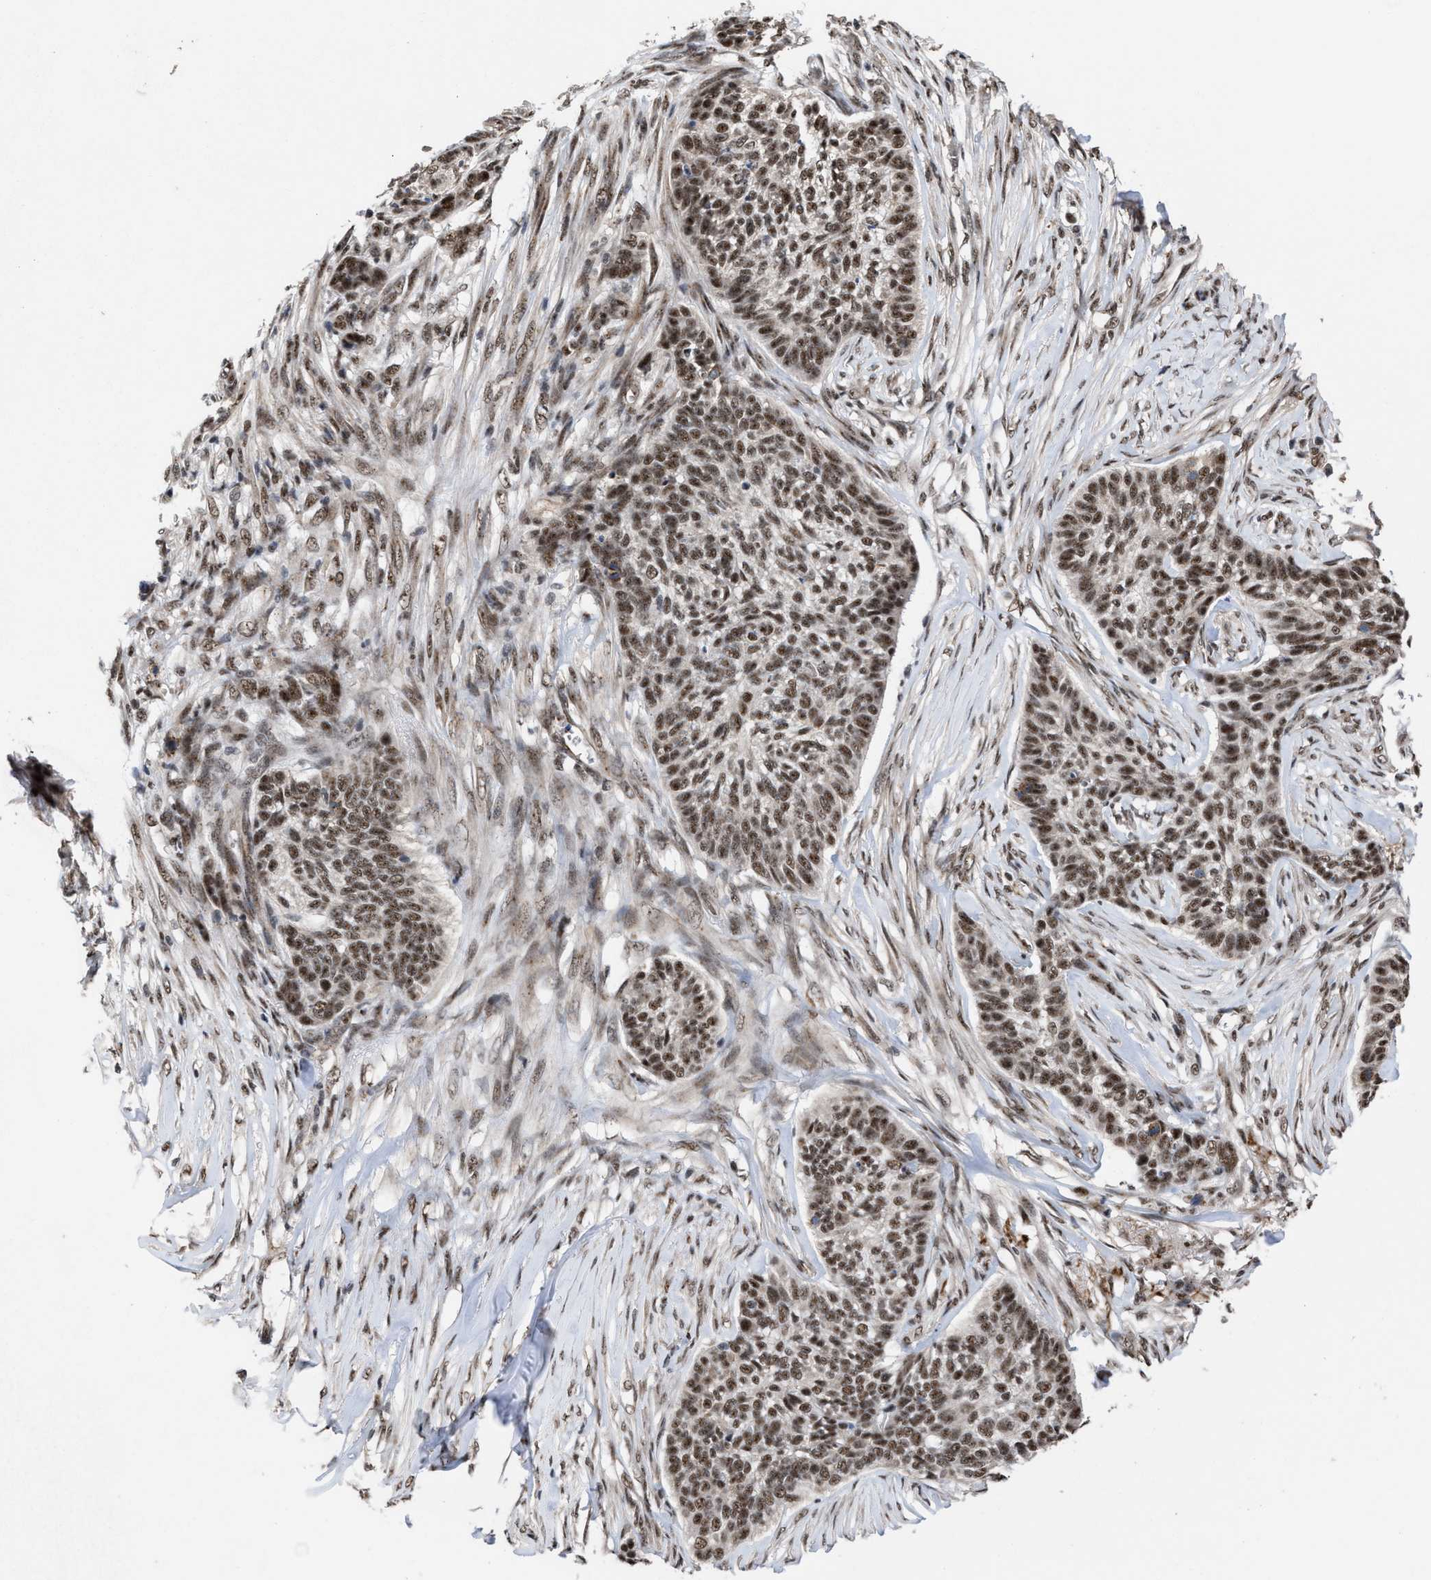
{"staining": {"intensity": "strong", "quantity": ">75%", "location": "nuclear"}, "tissue": "skin cancer", "cell_type": "Tumor cells", "image_type": "cancer", "snomed": [{"axis": "morphology", "description": "Basal cell carcinoma"}, {"axis": "topography", "description": "Skin"}], "caption": "IHC (DAB) staining of skin basal cell carcinoma reveals strong nuclear protein staining in about >75% of tumor cells.", "gene": "EIF4A3", "patient": {"sex": "male", "age": 85}}